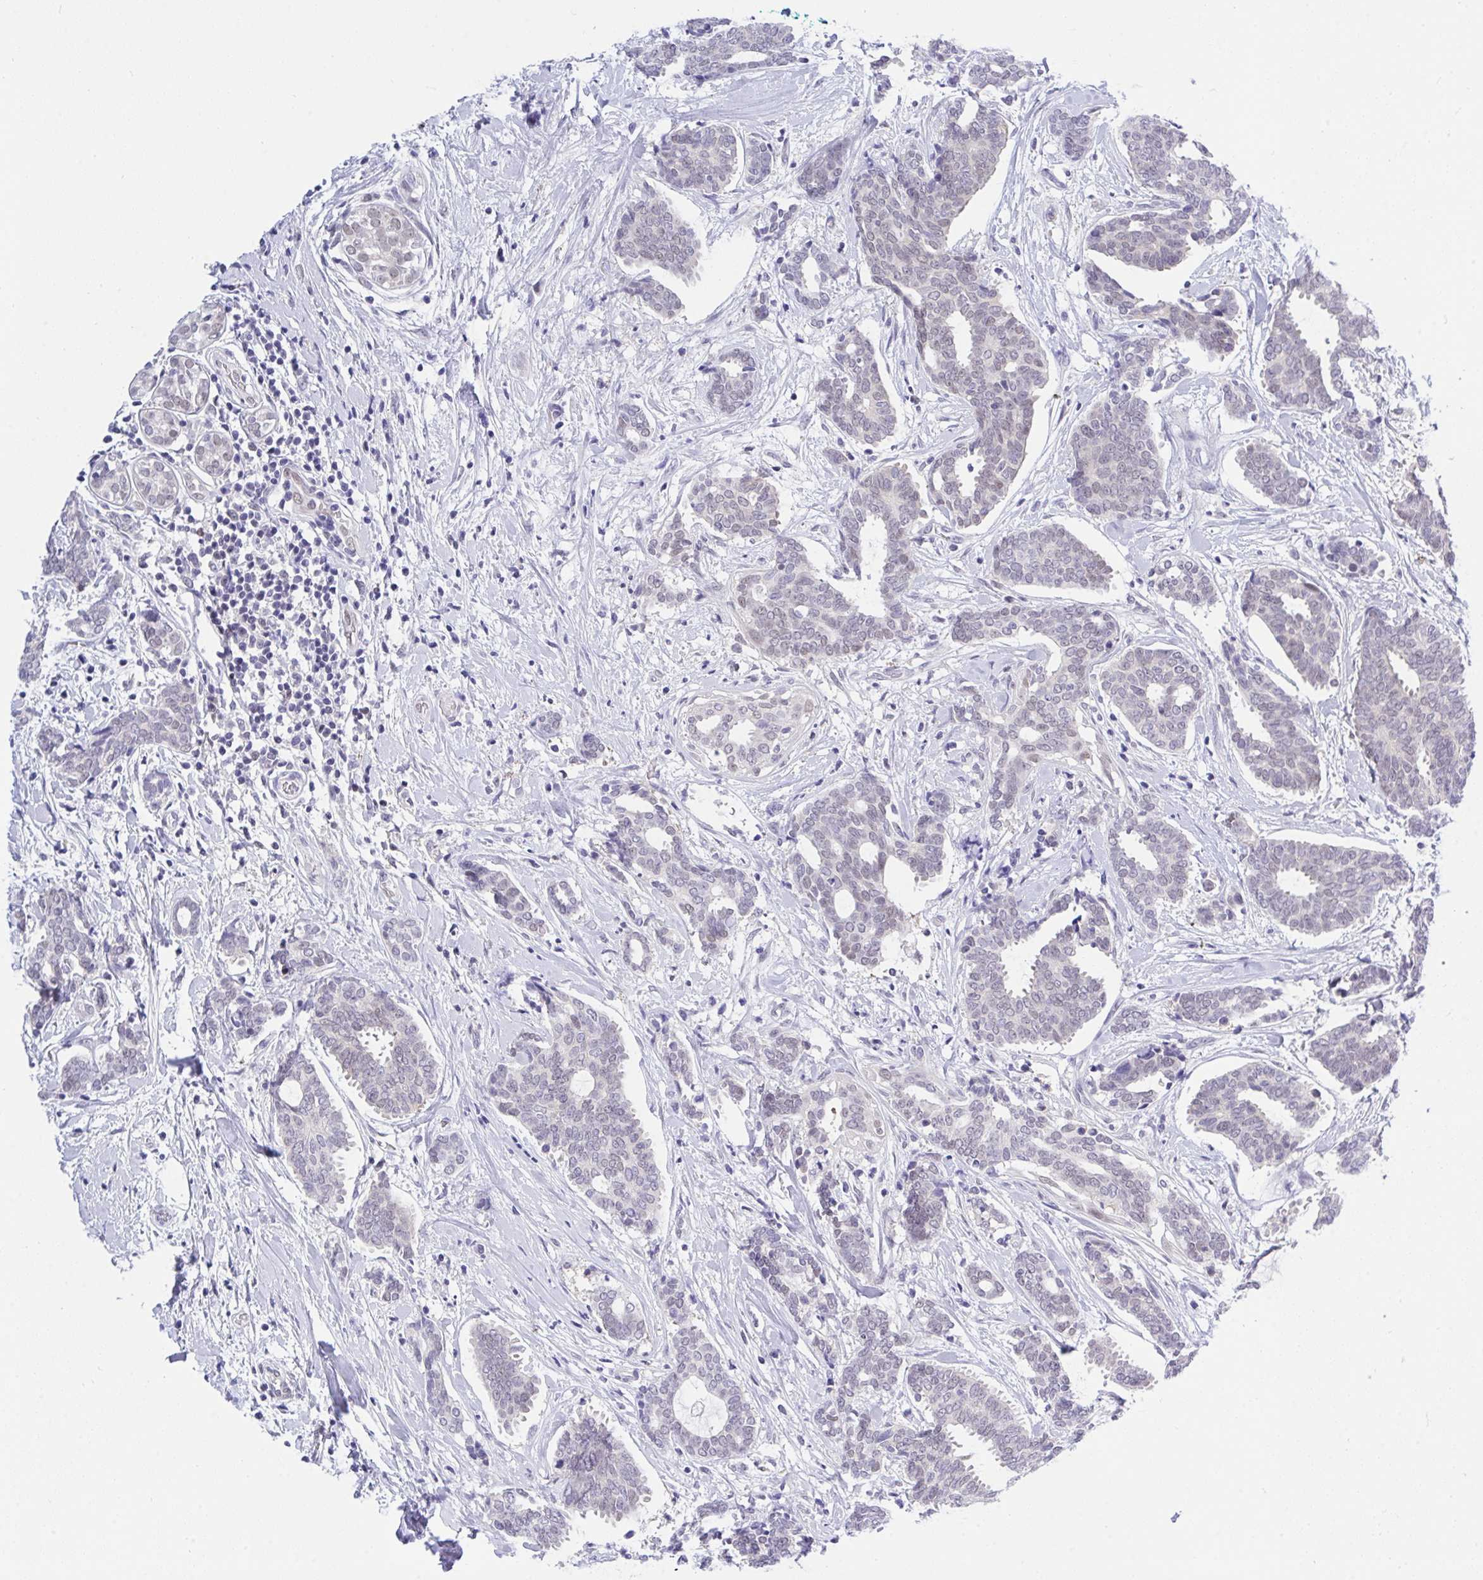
{"staining": {"intensity": "weak", "quantity": "25%-75%", "location": "nuclear"}, "tissue": "breast cancer", "cell_type": "Tumor cells", "image_type": "cancer", "snomed": [{"axis": "morphology", "description": "Intraductal carcinoma, in situ"}, {"axis": "morphology", "description": "Duct carcinoma"}, {"axis": "morphology", "description": "Lobular carcinoma, in situ"}, {"axis": "topography", "description": "Breast"}], "caption": "Human breast cancer stained for a protein (brown) reveals weak nuclear positive expression in about 25%-75% of tumor cells.", "gene": "THOP1", "patient": {"sex": "female", "age": 44}}